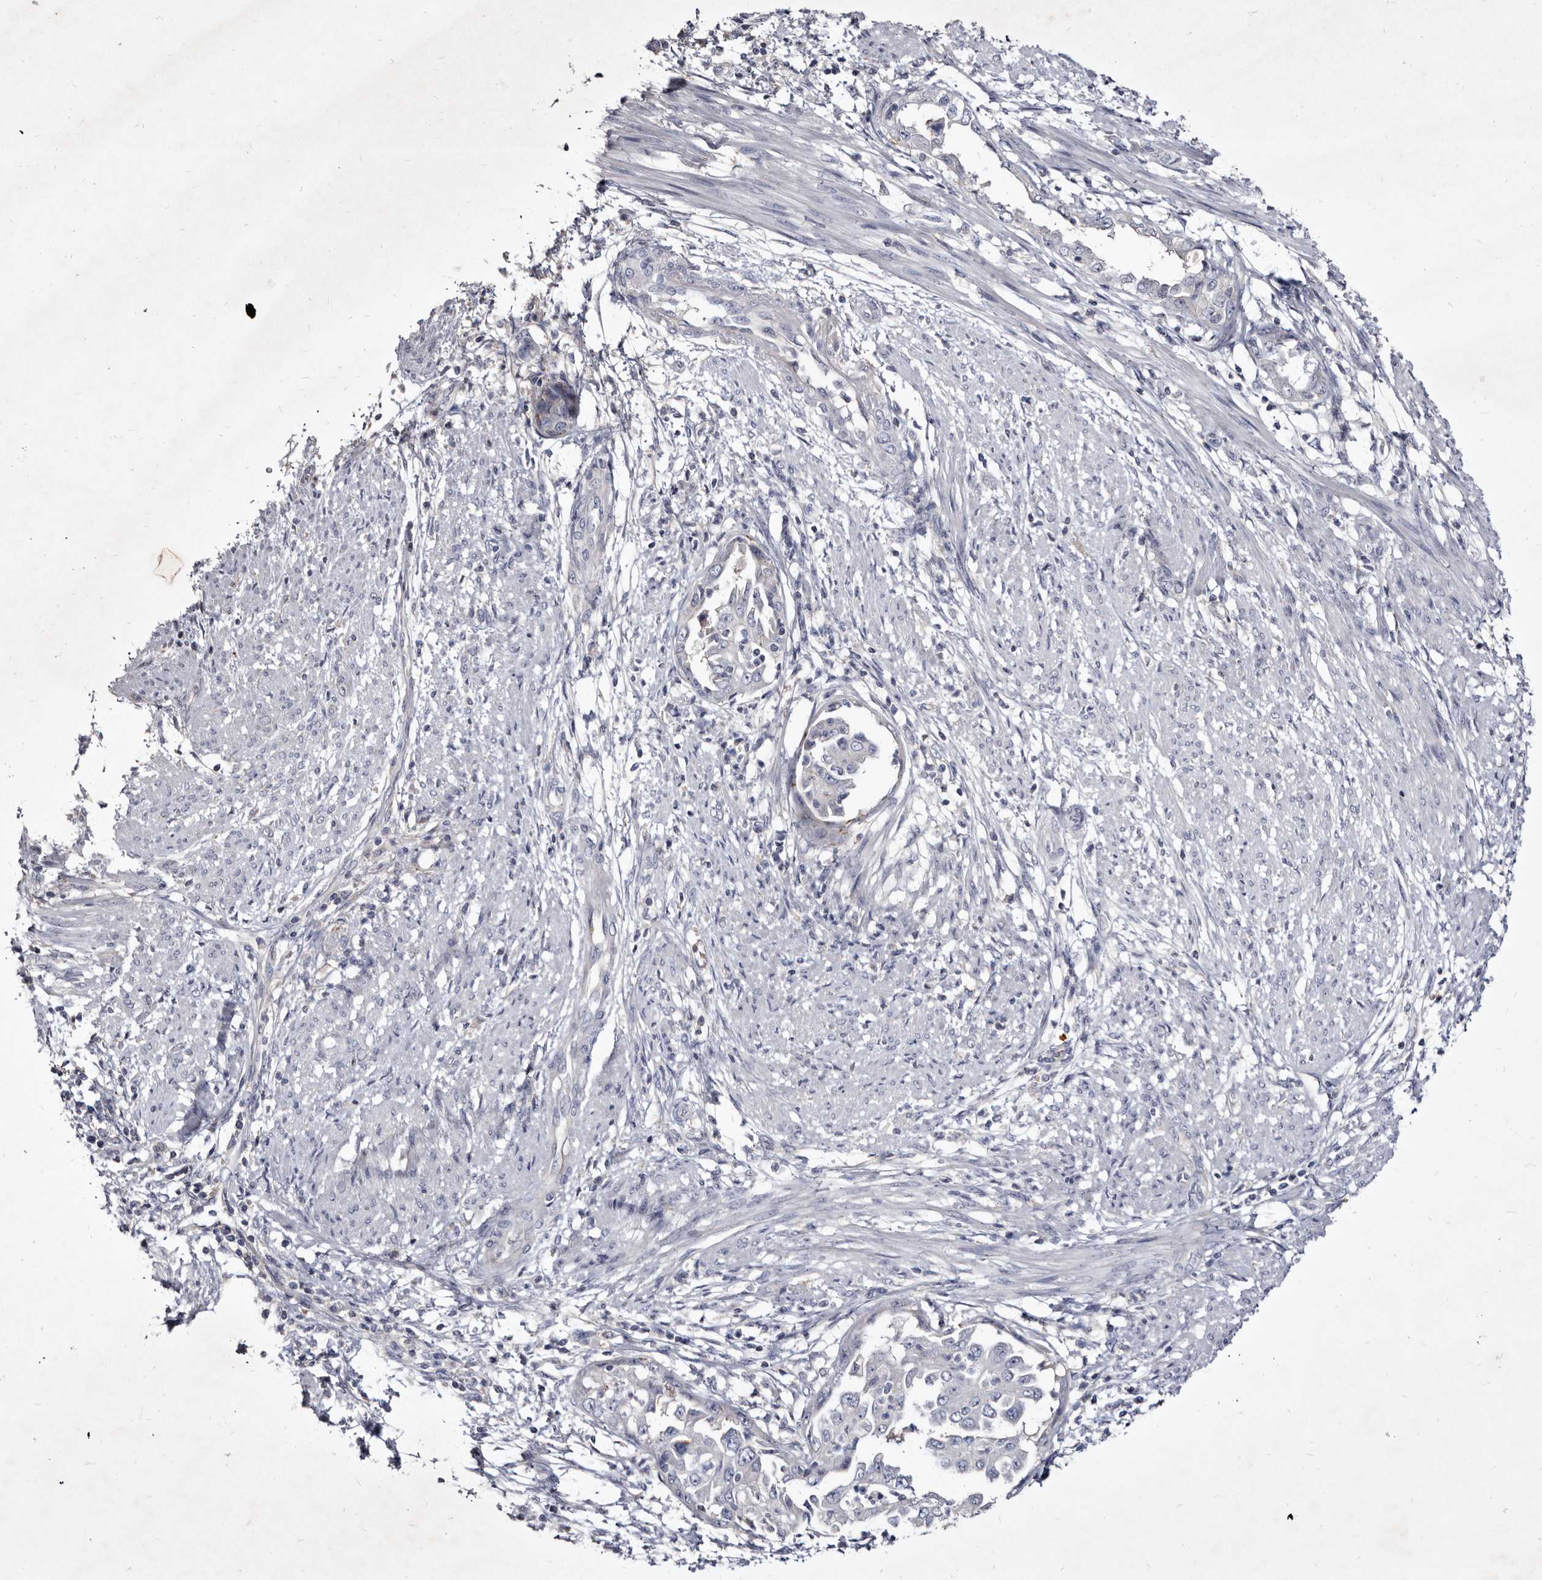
{"staining": {"intensity": "negative", "quantity": "none", "location": "none"}, "tissue": "endometrial cancer", "cell_type": "Tumor cells", "image_type": "cancer", "snomed": [{"axis": "morphology", "description": "Adenocarcinoma, NOS"}, {"axis": "topography", "description": "Endometrium"}], "caption": "Immunohistochemistry histopathology image of human endometrial cancer (adenocarcinoma) stained for a protein (brown), which shows no expression in tumor cells. The staining is performed using DAB brown chromogen with nuclei counter-stained in using hematoxylin.", "gene": "SLC39A2", "patient": {"sex": "female", "age": 85}}